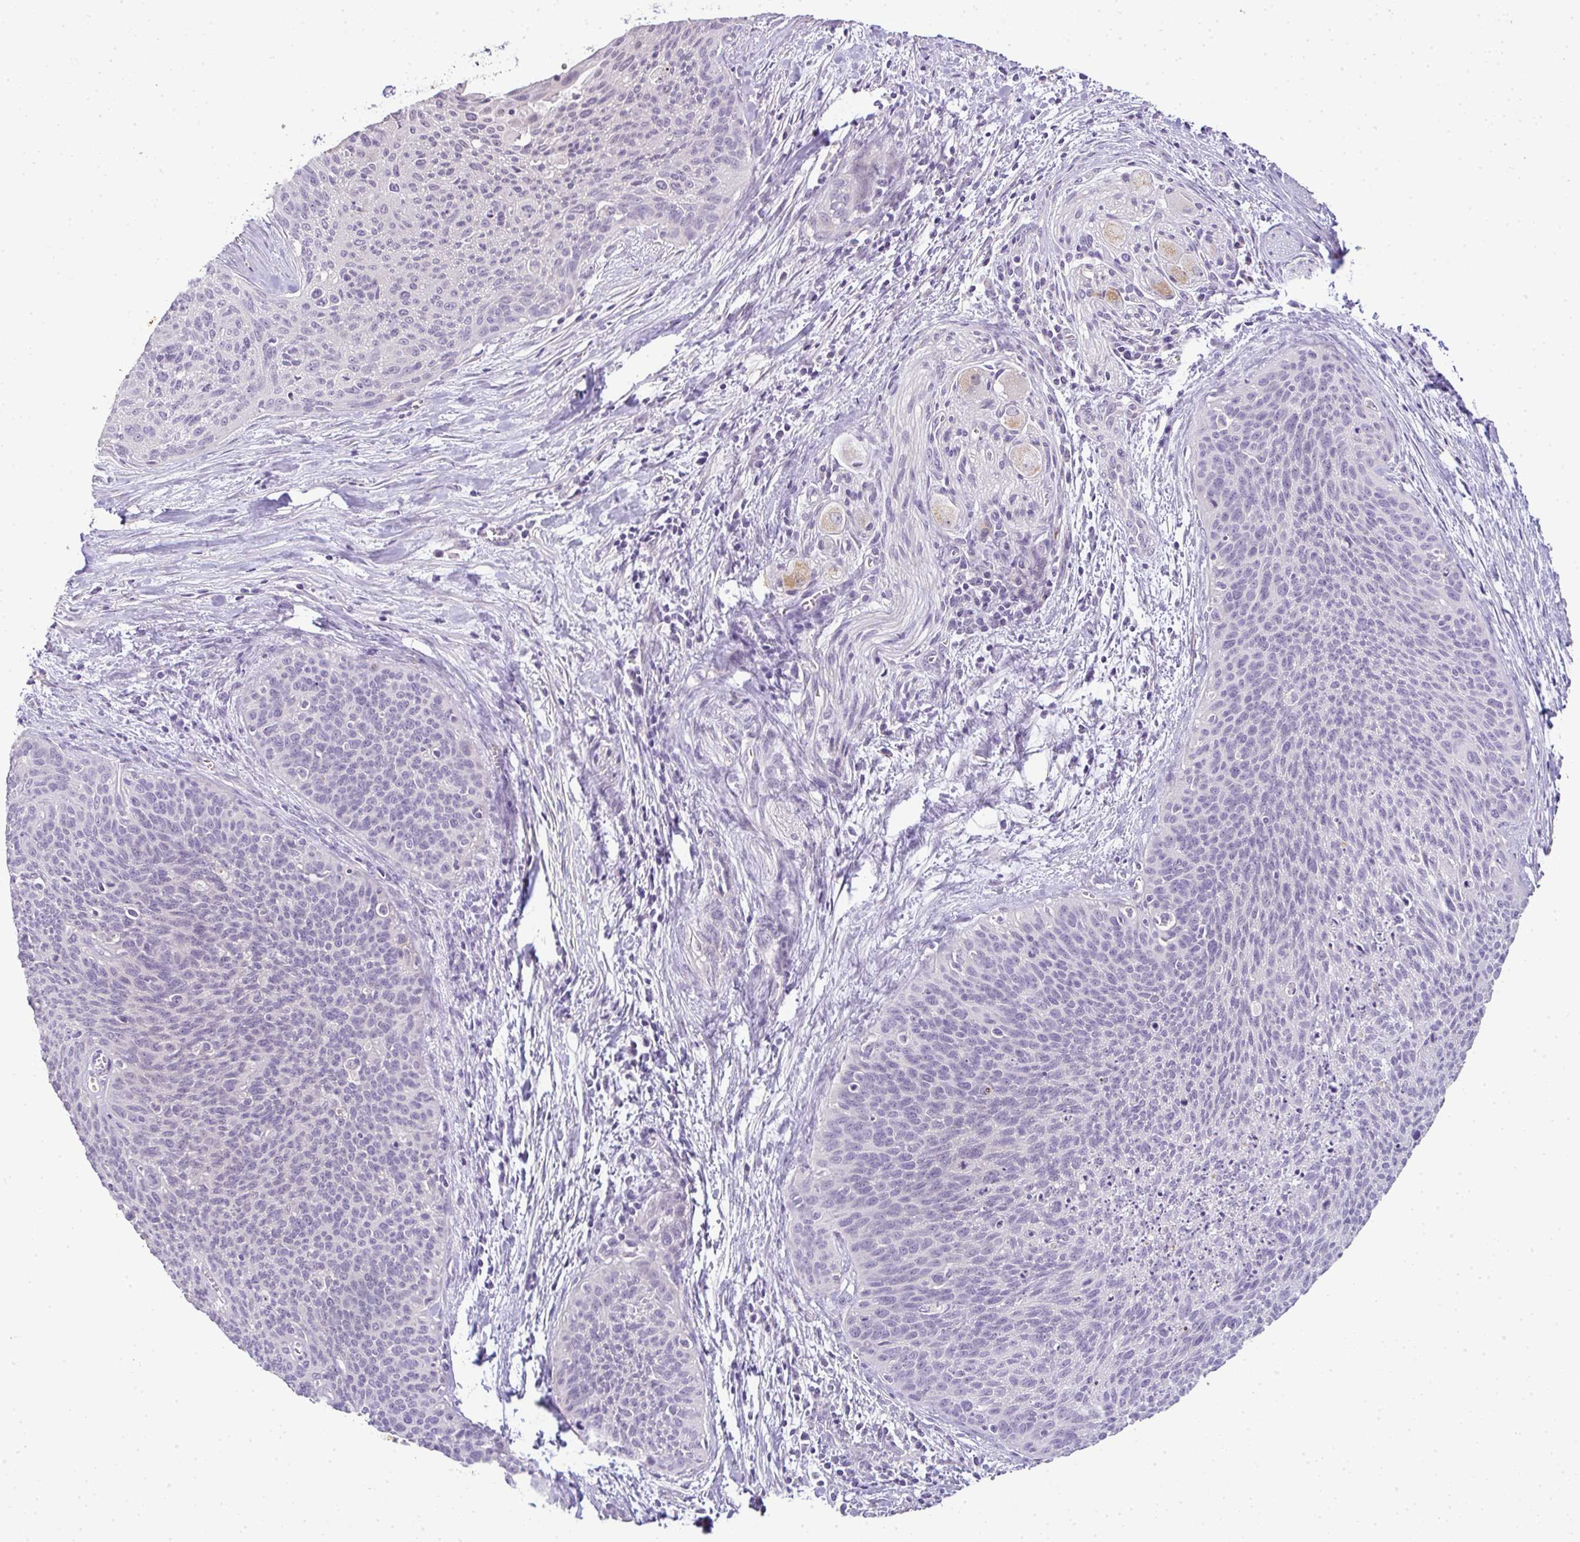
{"staining": {"intensity": "negative", "quantity": "none", "location": "none"}, "tissue": "cervical cancer", "cell_type": "Tumor cells", "image_type": "cancer", "snomed": [{"axis": "morphology", "description": "Squamous cell carcinoma, NOS"}, {"axis": "topography", "description": "Cervix"}], "caption": "Tumor cells are negative for protein expression in human squamous cell carcinoma (cervical).", "gene": "CMPK1", "patient": {"sex": "female", "age": 55}}